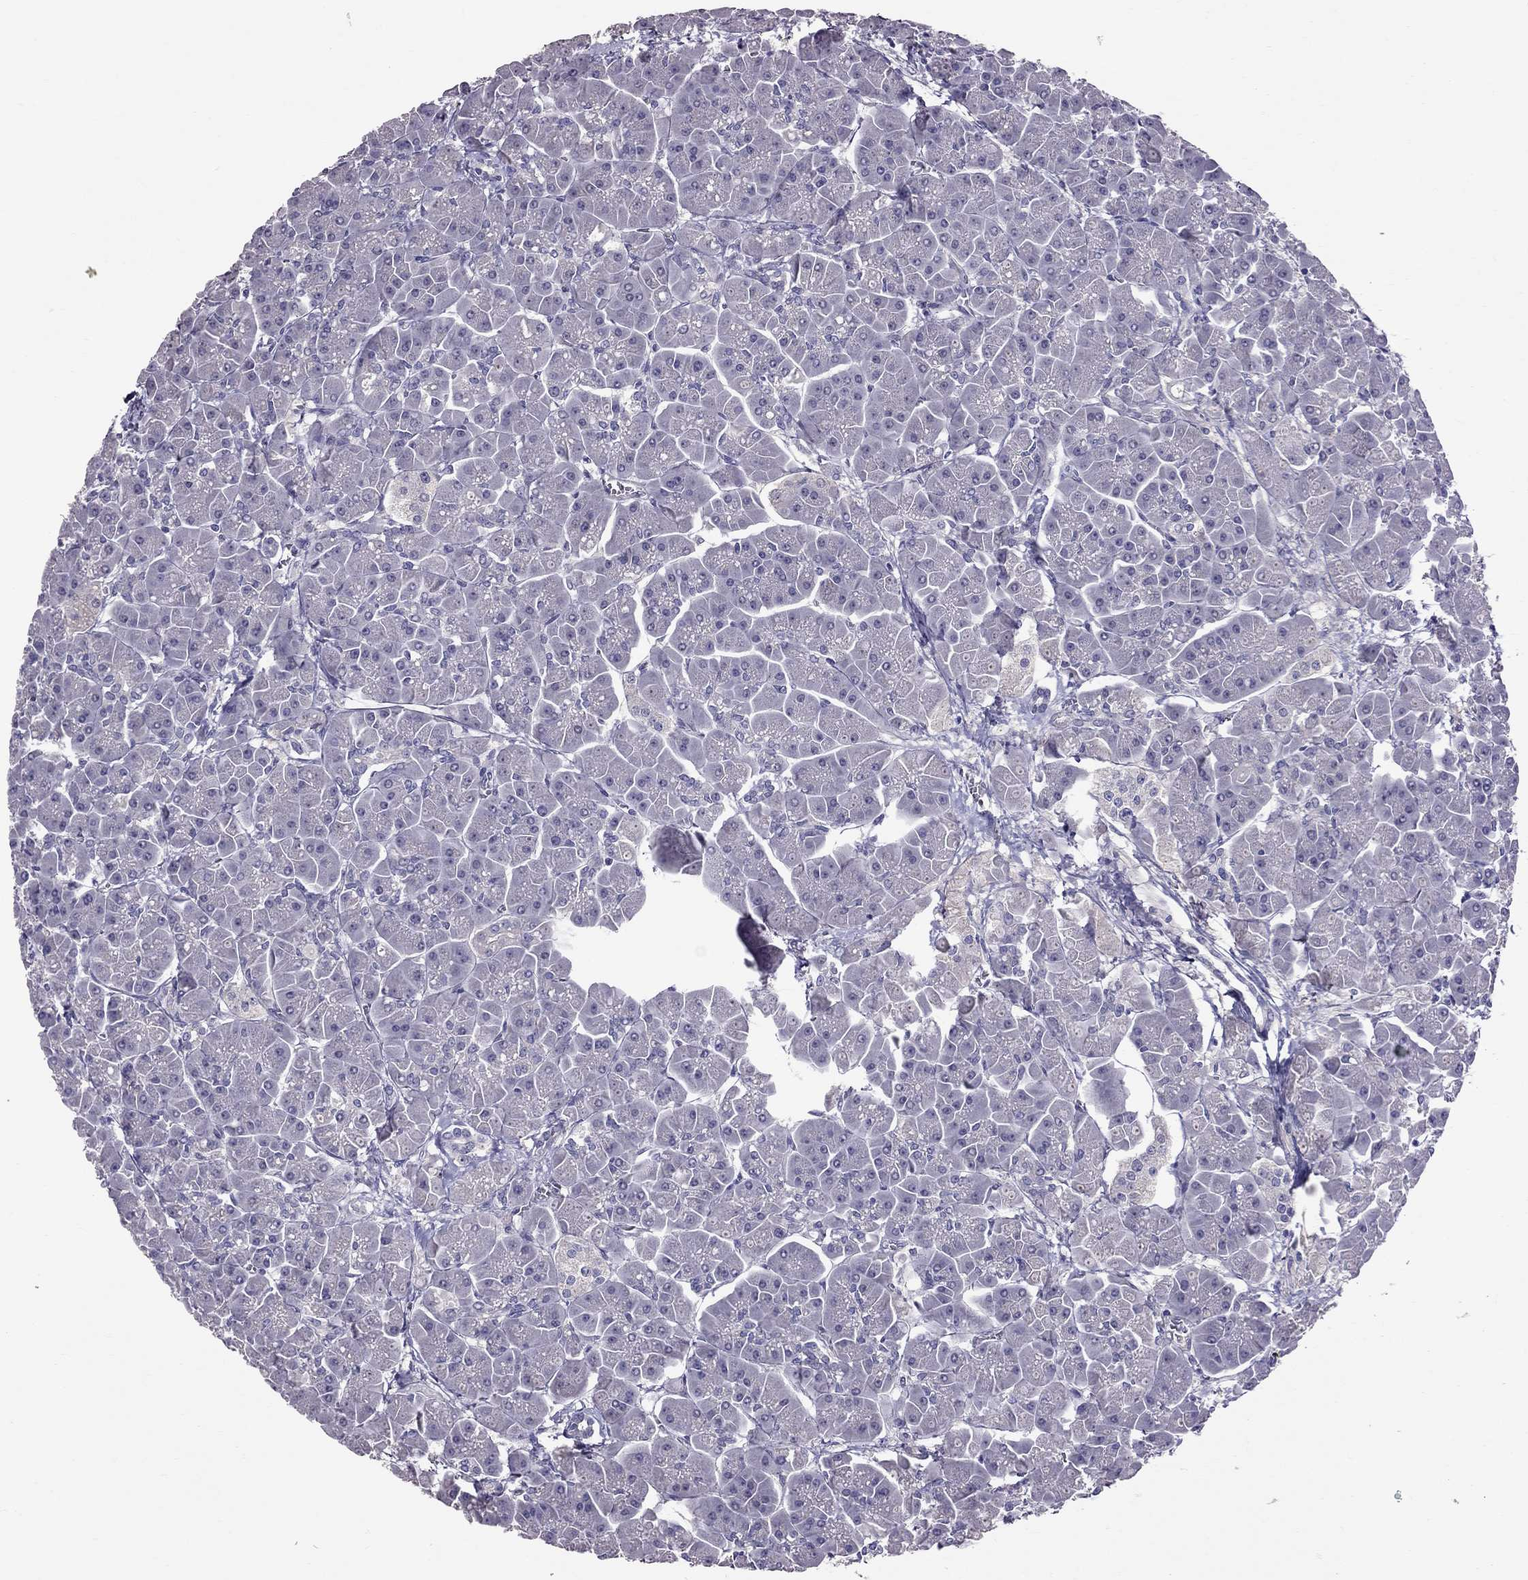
{"staining": {"intensity": "negative", "quantity": "none", "location": "none"}, "tissue": "pancreas", "cell_type": "Exocrine glandular cells", "image_type": "normal", "snomed": [{"axis": "morphology", "description": "Normal tissue, NOS"}, {"axis": "topography", "description": "Pancreas"}], "caption": "This is an IHC photomicrograph of benign pancreas. There is no expression in exocrine glandular cells.", "gene": "LRRC46", "patient": {"sex": "male", "age": 70}}